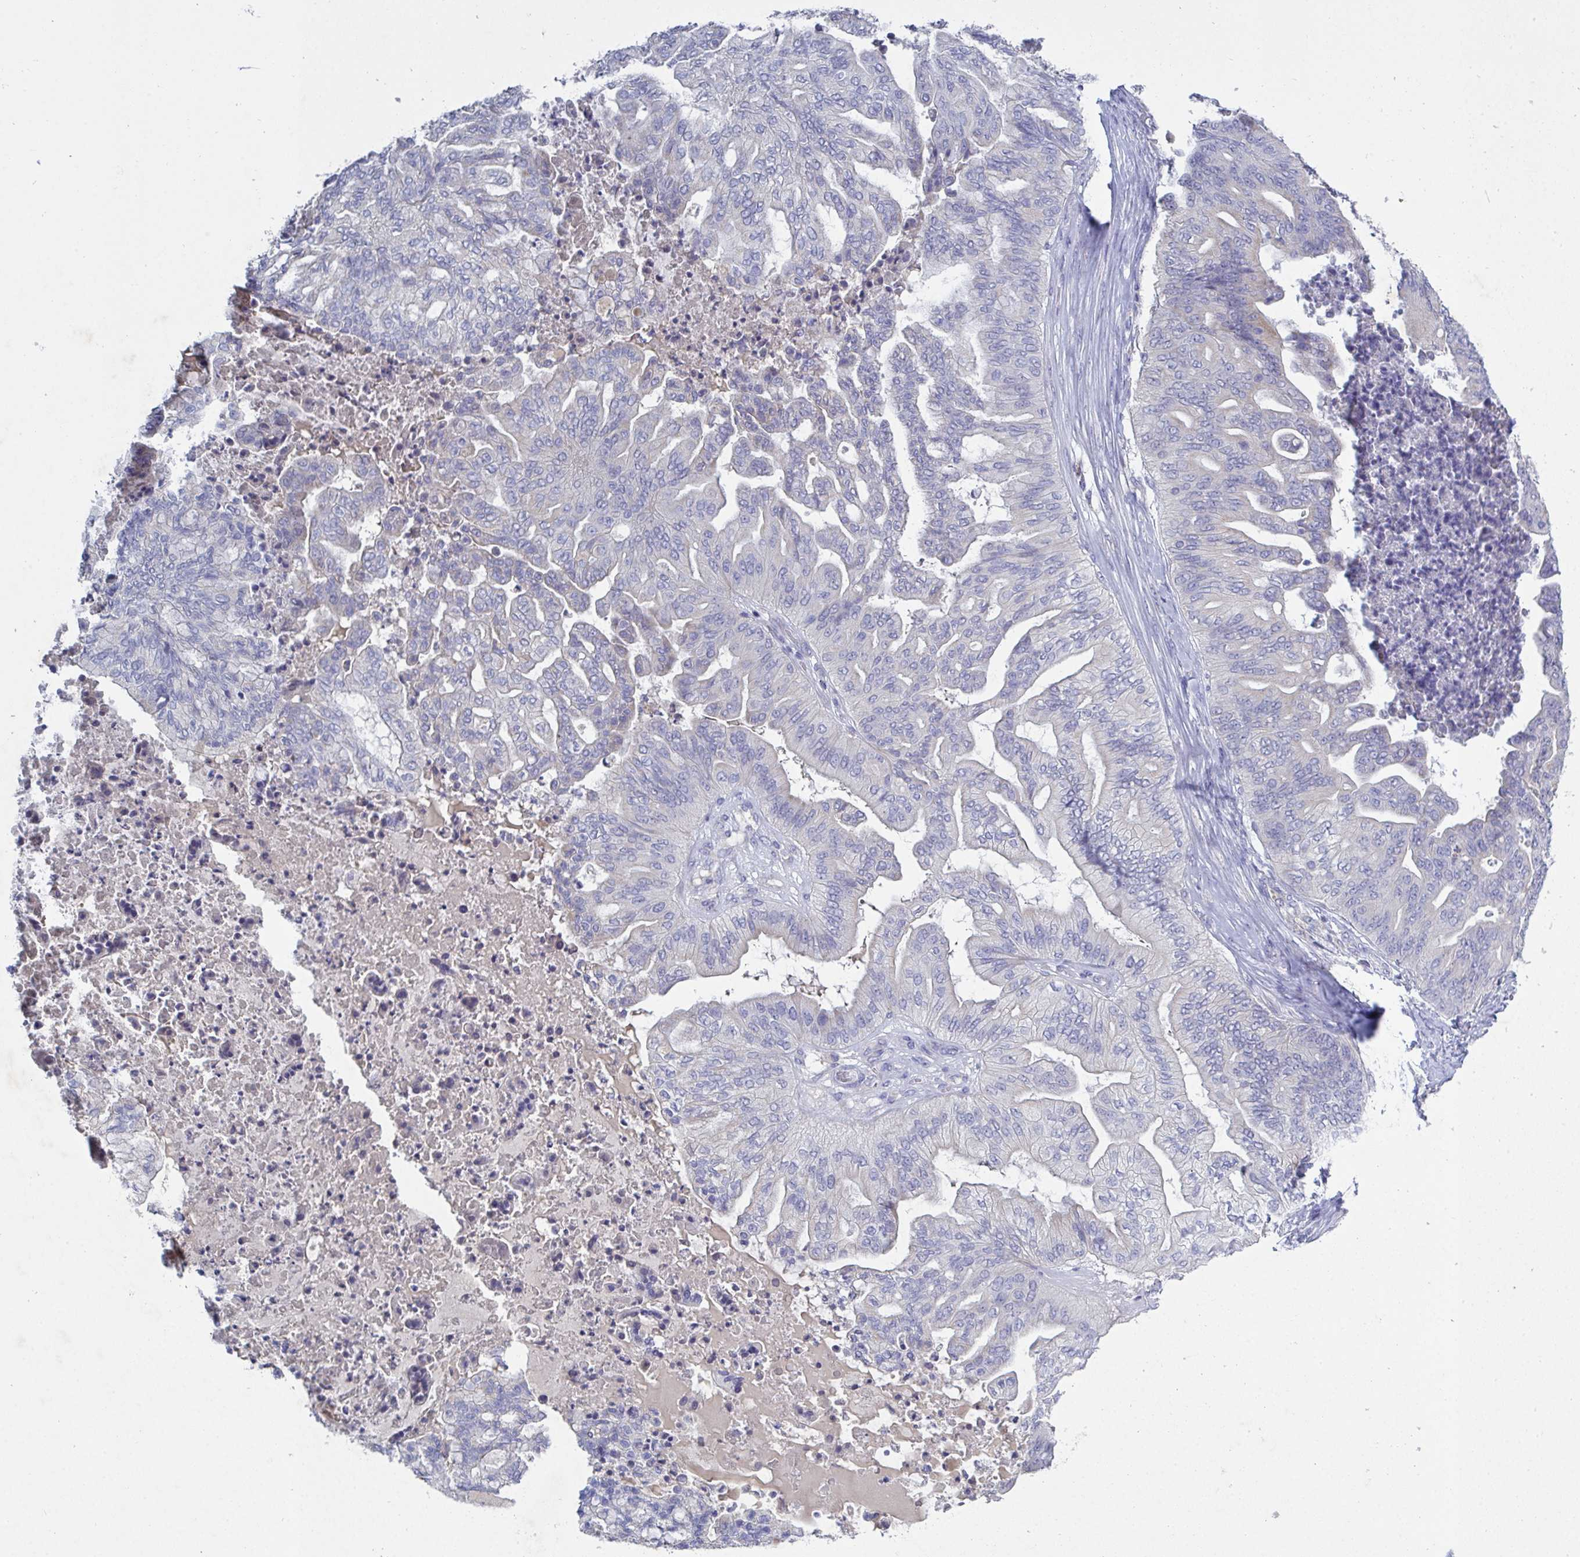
{"staining": {"intensity": "negative", "quantity": "none", "location": "none"}, "tissue": "ovarian cancer", "cell_type": "Tumor cells", "image_type": "cancer", "snomed": [{"axis": "morphology", "description": "Cystadenocarcinoma, mucinous, NOS"}, {"axis": "topography", "description": "Ovary"}], "caption": "This micrograph is of ovarian cancer stained with immunohistochemistry (IHC) to label a protein in brown with the nuclei are counter-stained blue. There is no positivity in tumor cells.", "gene": "GALNT13", "patient": {"sex": "female", "age": 67}}